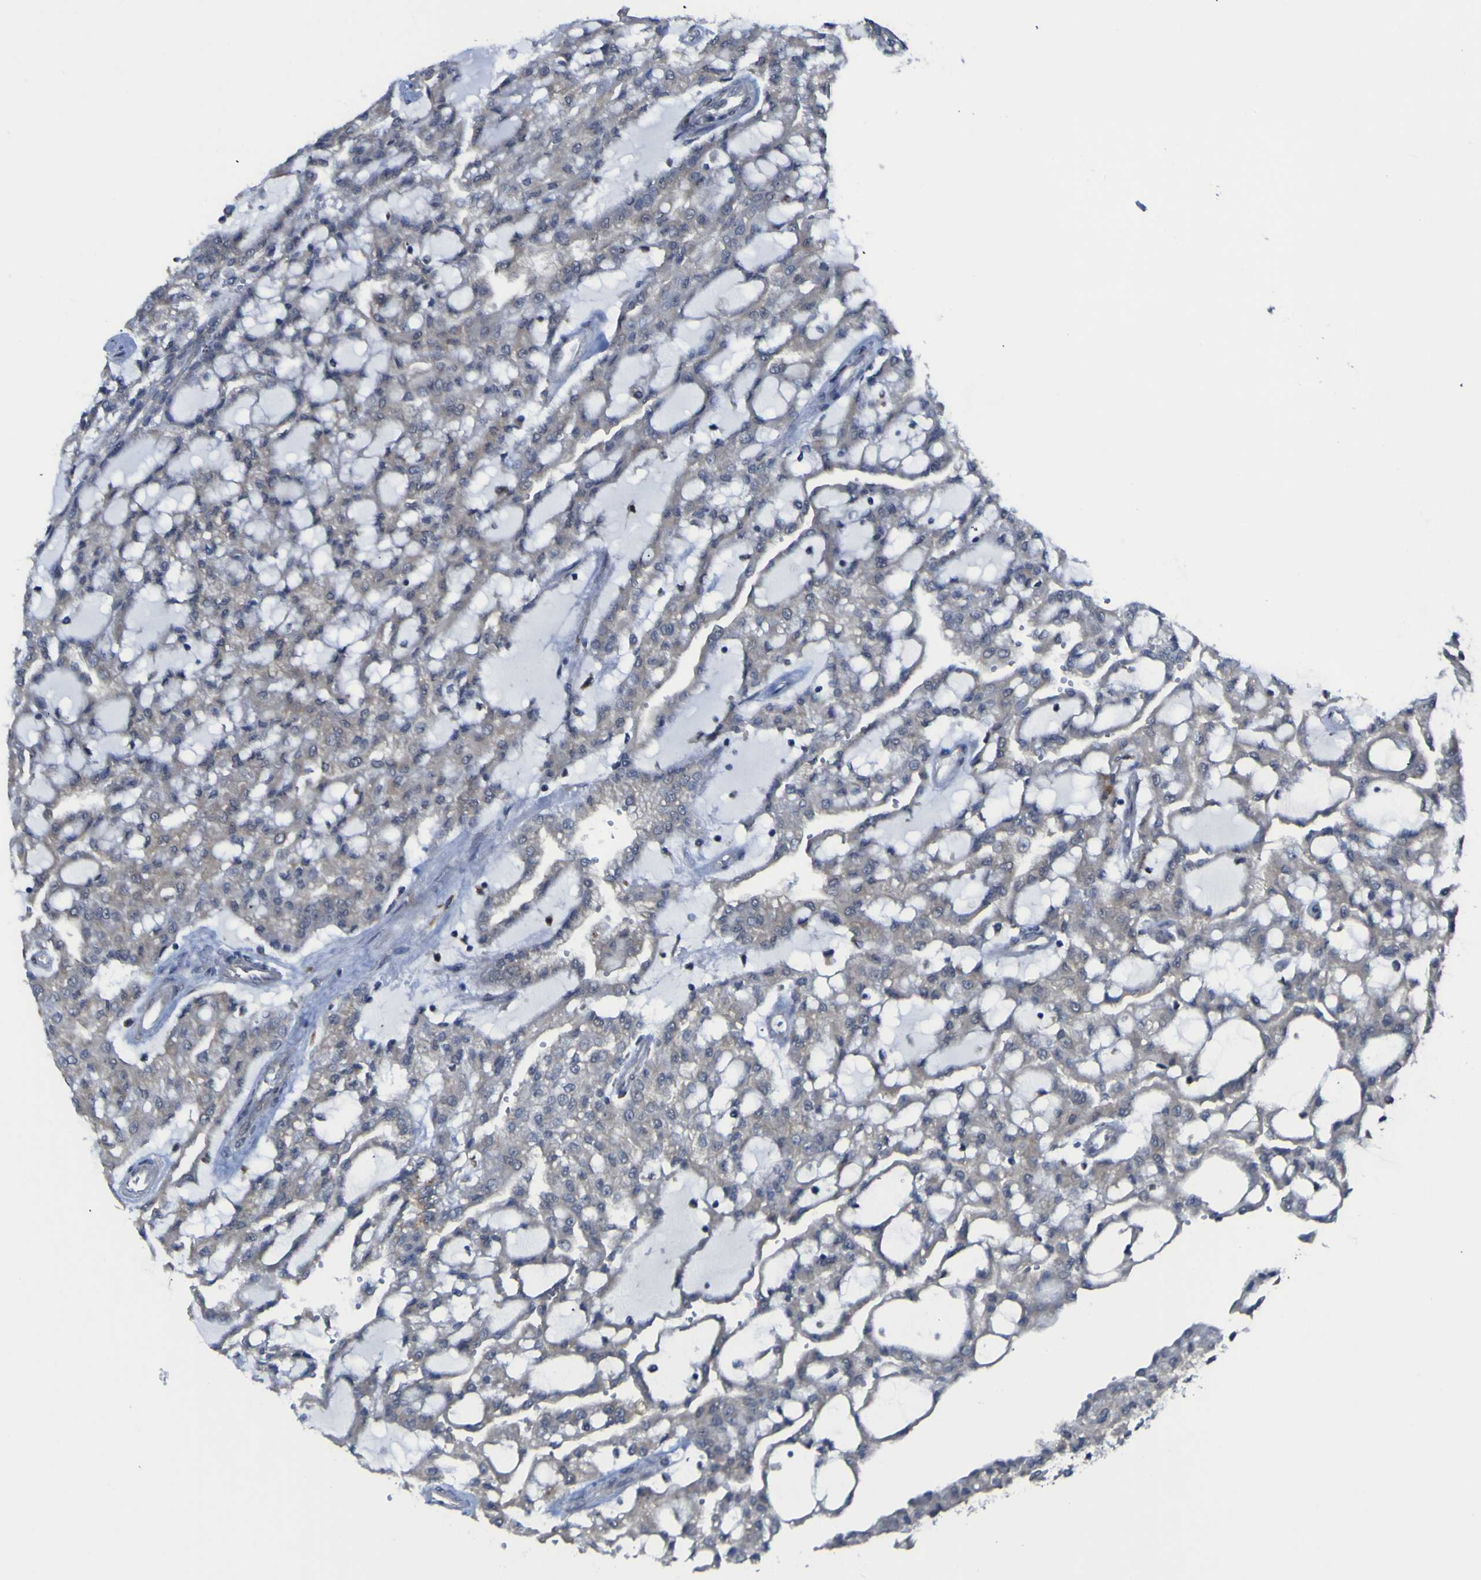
{"staining": {"intensity": "negative", "quantity": "none", "location": "none"}, "tissue": "renal cancer", "cell_type": "Tumor cells", "image_type": "cancer", "snomed": [{"axis": "morphology", "description": "Adenocarcinoma, NOS"}, {"axis": "topography", "description": "Kidney"}], "caption": "This is an IHC histopathology image of adenocarcinoma (renal). There is no expression in tumor cells.", "gene": "TNFRSF11A", "patient": {"sex": "male", "age": 63}}